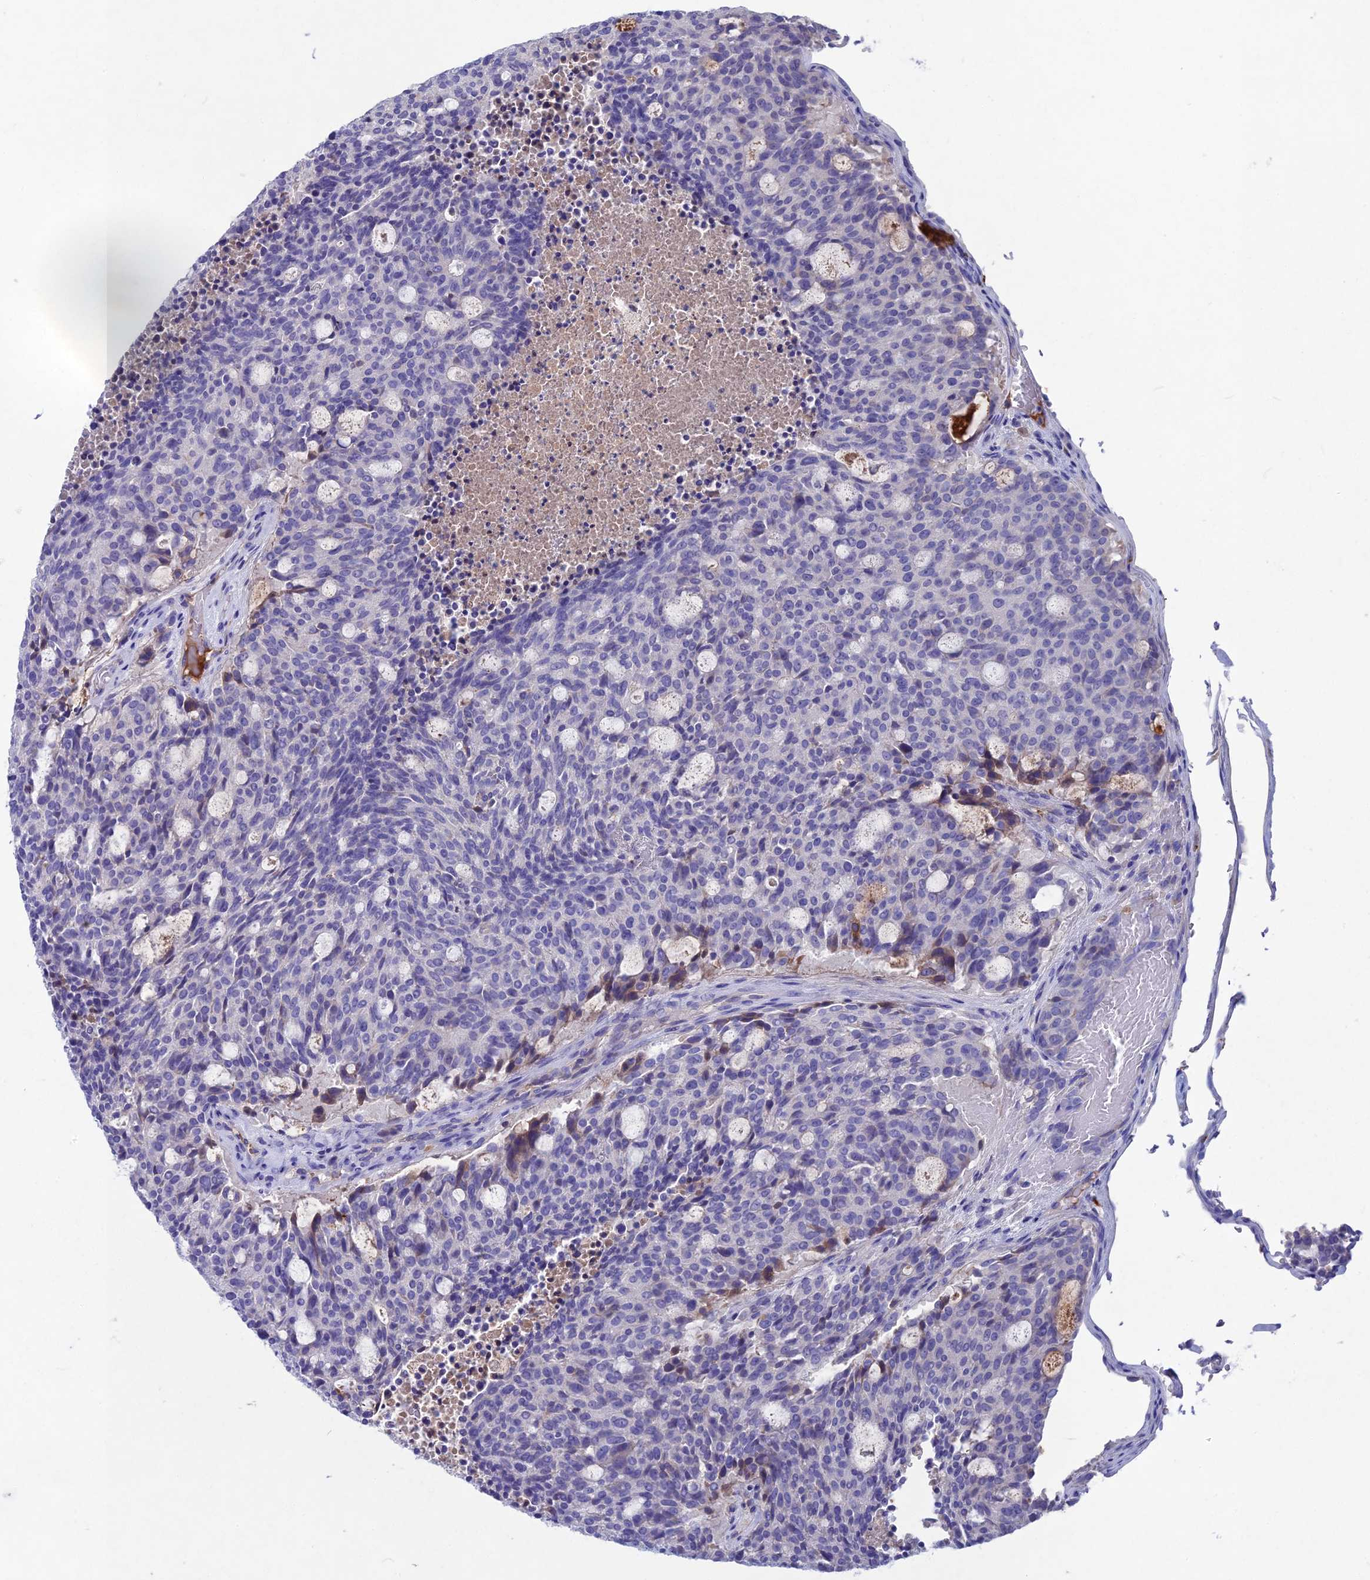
{"staining": {"intensity": "negative", "quantity": "none", "location": "none"}, "tissue": "carcinoid", "cell_type": "Tumor cells", "image_type": "cancer", "snomed": [{"axis": "morphology", "description": "Carcinoid, malignant, NOS"}, {"axis": "topography", "description": "Pancreas"}], "caption": "Immunohistochemical staining of carcinoid displays no significant expression in tumor cells. Nuclei are stained in blue.", "gene": "SNAP91", "patient": {"sex": "female", "age": 54}}